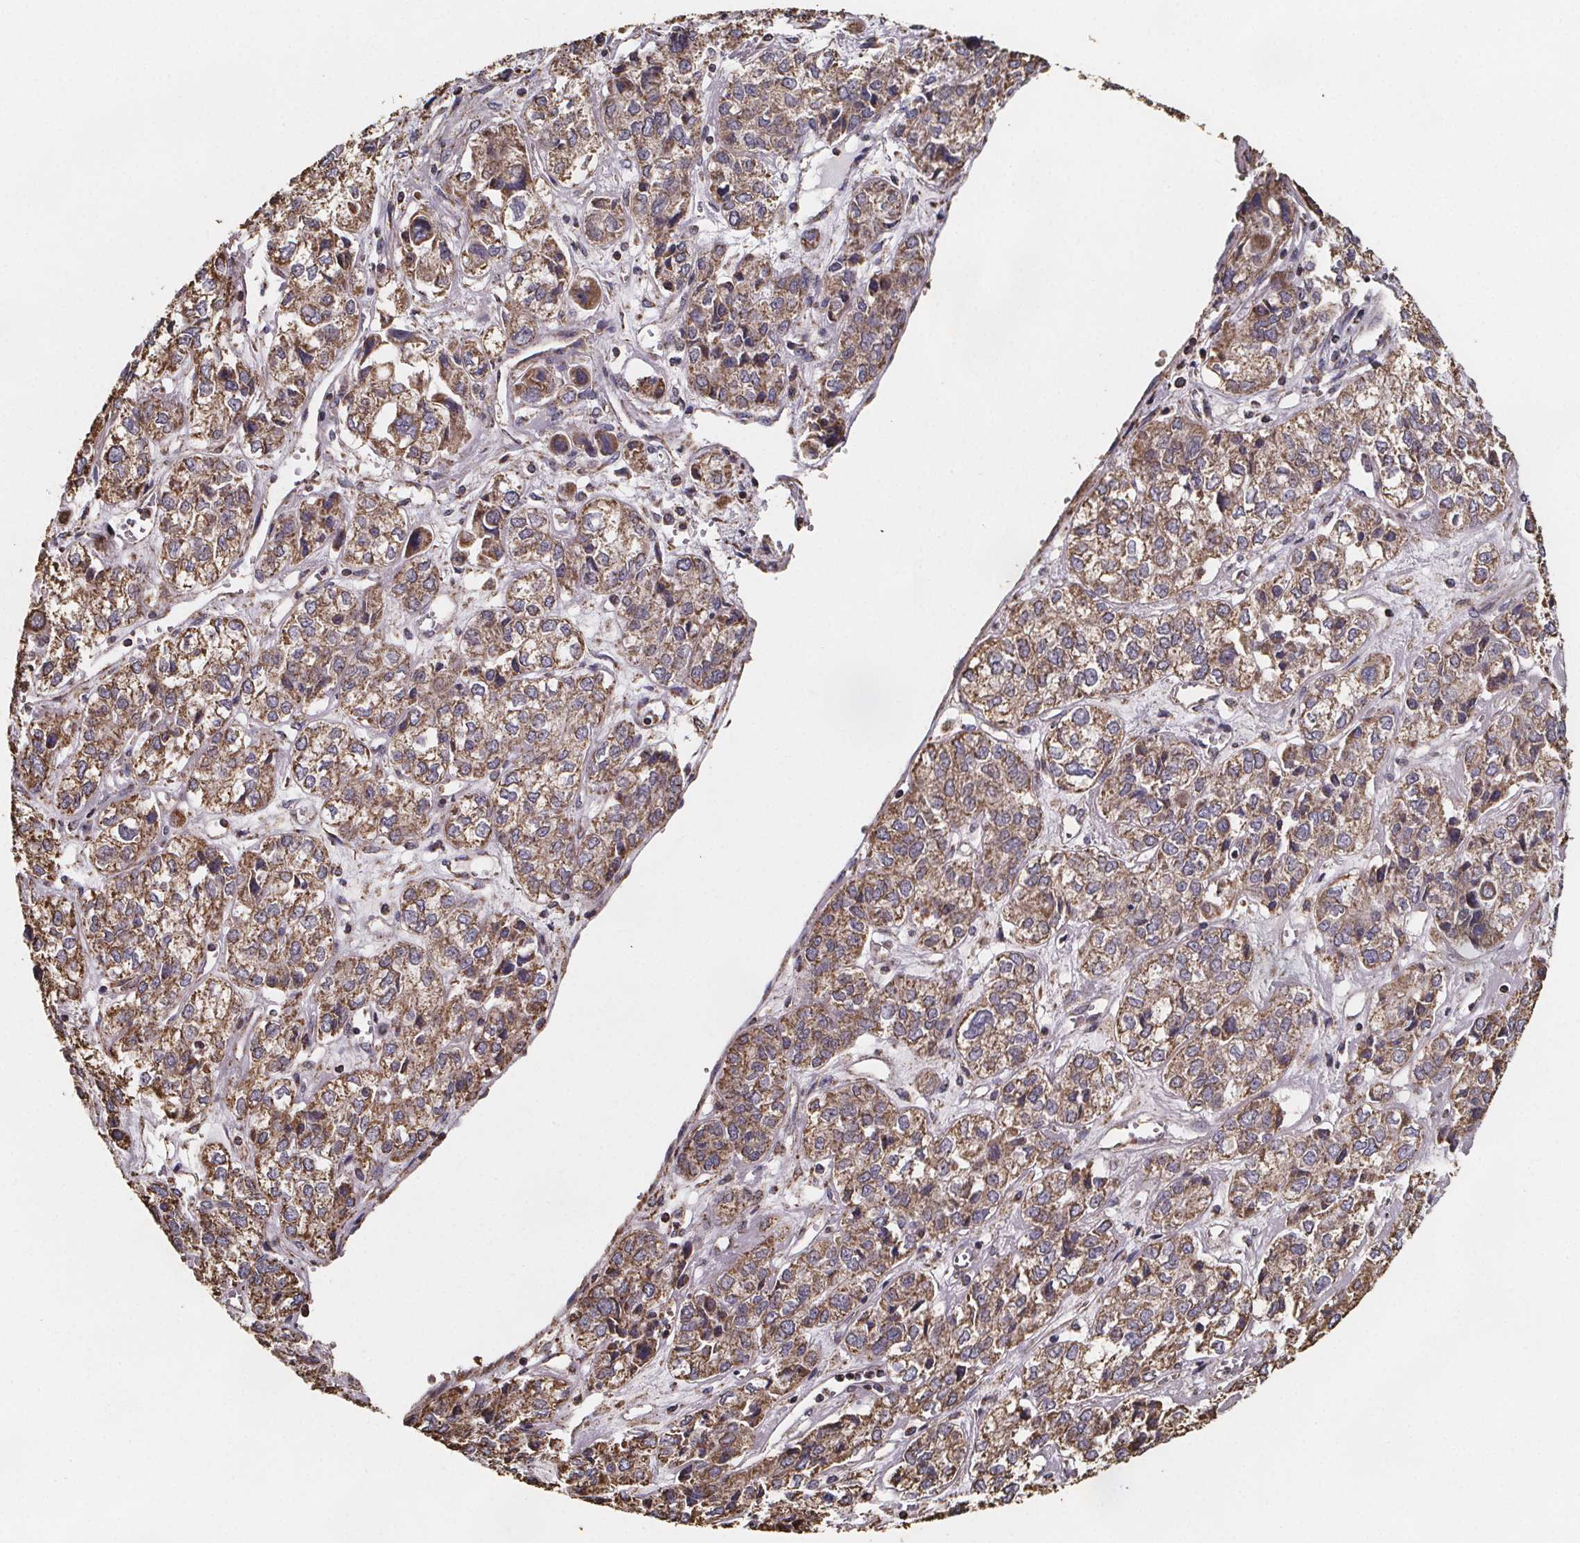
{"staining": {"intensity": "moderate", "quantity": ">75%", "location": "cytoplasmic/membranous"}, "tissue": "ovarian cancer", "cell_type": "Tumor cells", "image_type": "cancer", "snomed": [{"axis": "morphology", "description": "Carcinoma, endometroid"}, {"axis": "topography", "description": "Ovary"}], "caption": "Immunohistochemical staining of endometroid carcinoma (ovarian) reveals medium levels of moderate cytoplasmic/membranous positivity in about >75% of tumor cells.", "gene": "SLC35D2", "patient": {"sex": "female", "age": 64}}